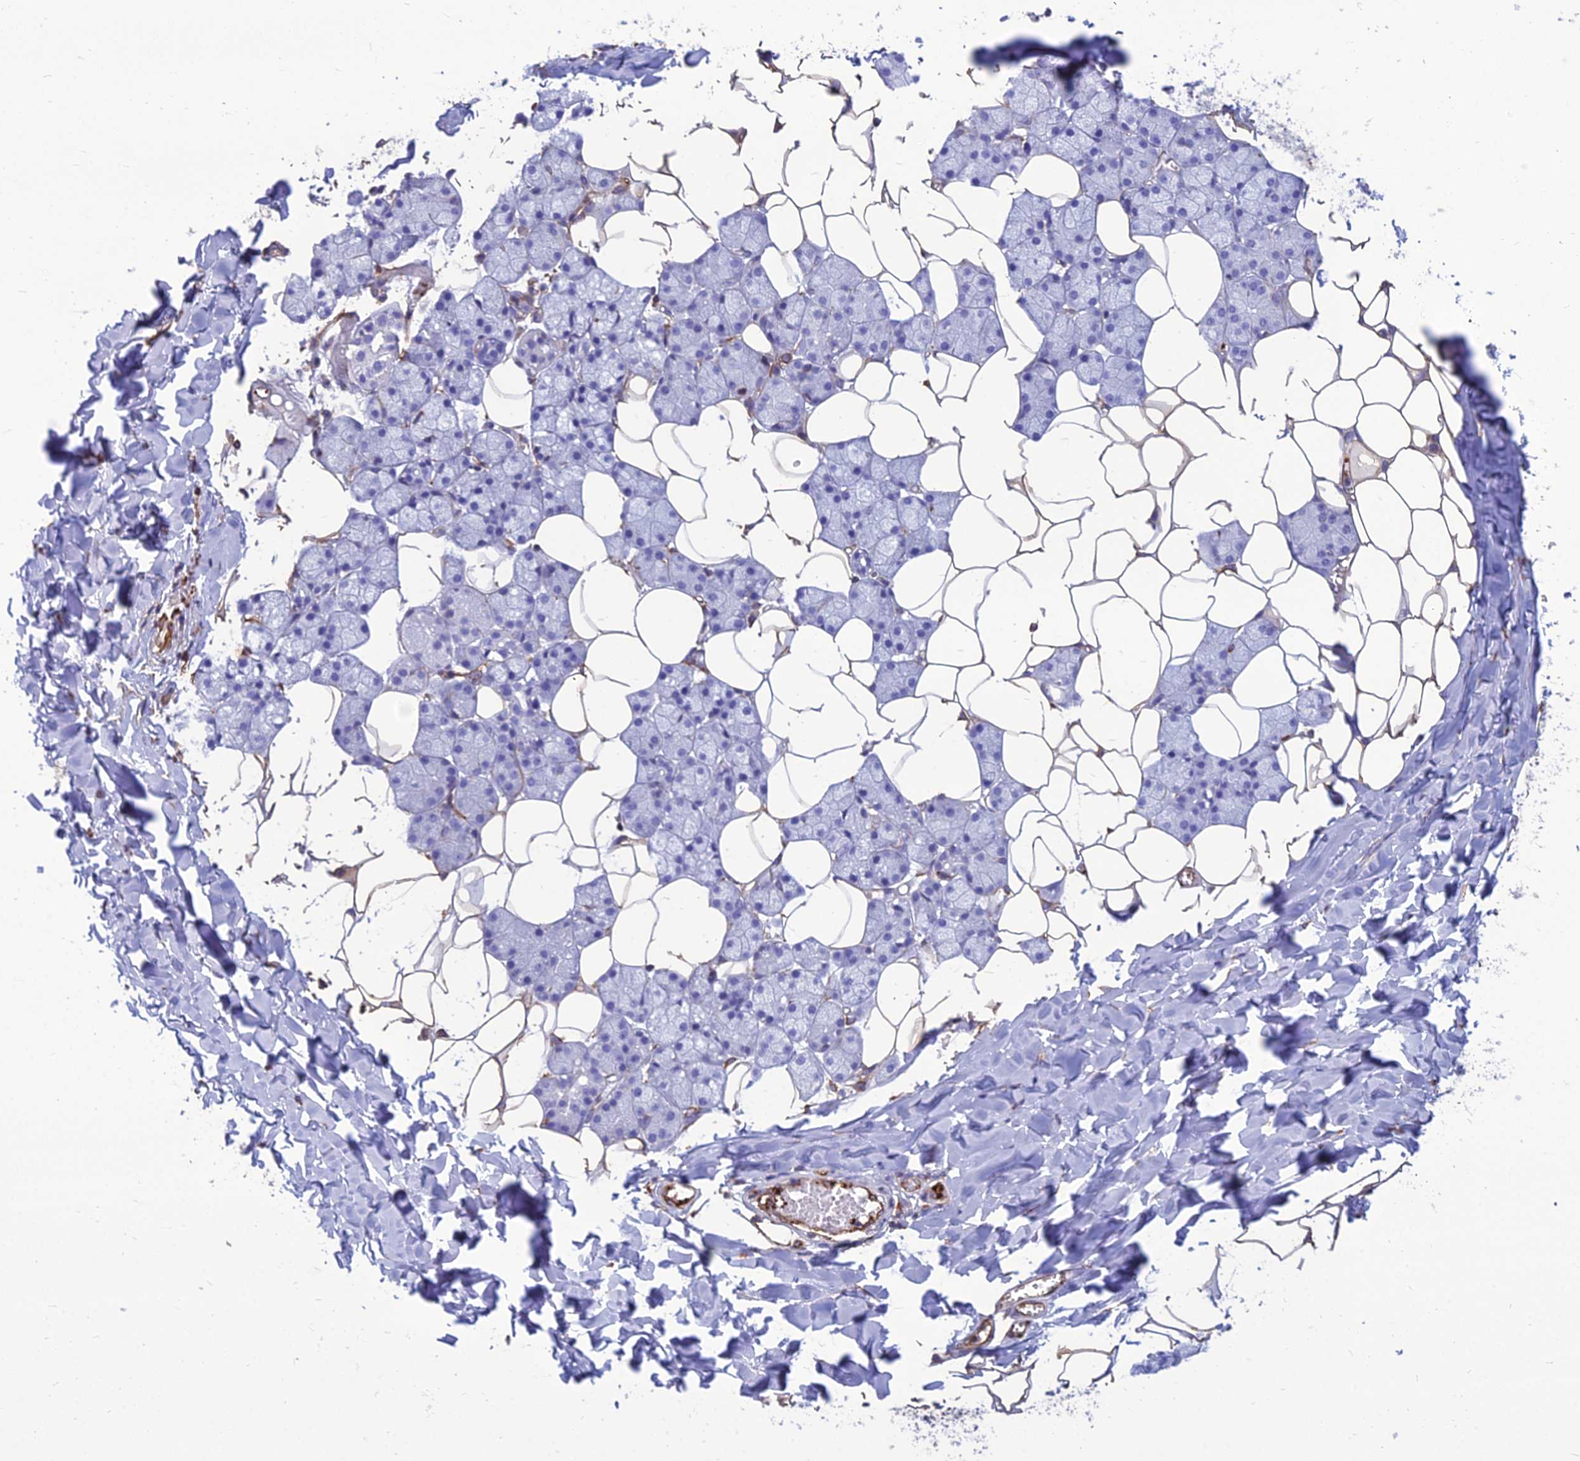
{"staining": {"intensity": "negative", "quantity": "none", "location": "none"}, "tissue": "salivary gland", "cell_type": "Glandular cells", "image_type": "normal", "snomed": [{"axis": "morphology", "description": "Normal tissue, NOS"}, {"axis": "topography", "description": "Salivary gland"}], "caption": "This is an immunohistochemistry (IHC) photomicrograph of unremarkable human salivary gland. There is no staining in glandular cells.", "gene": "PSMD11", "patient": {"sex": "female", "age": 33}}